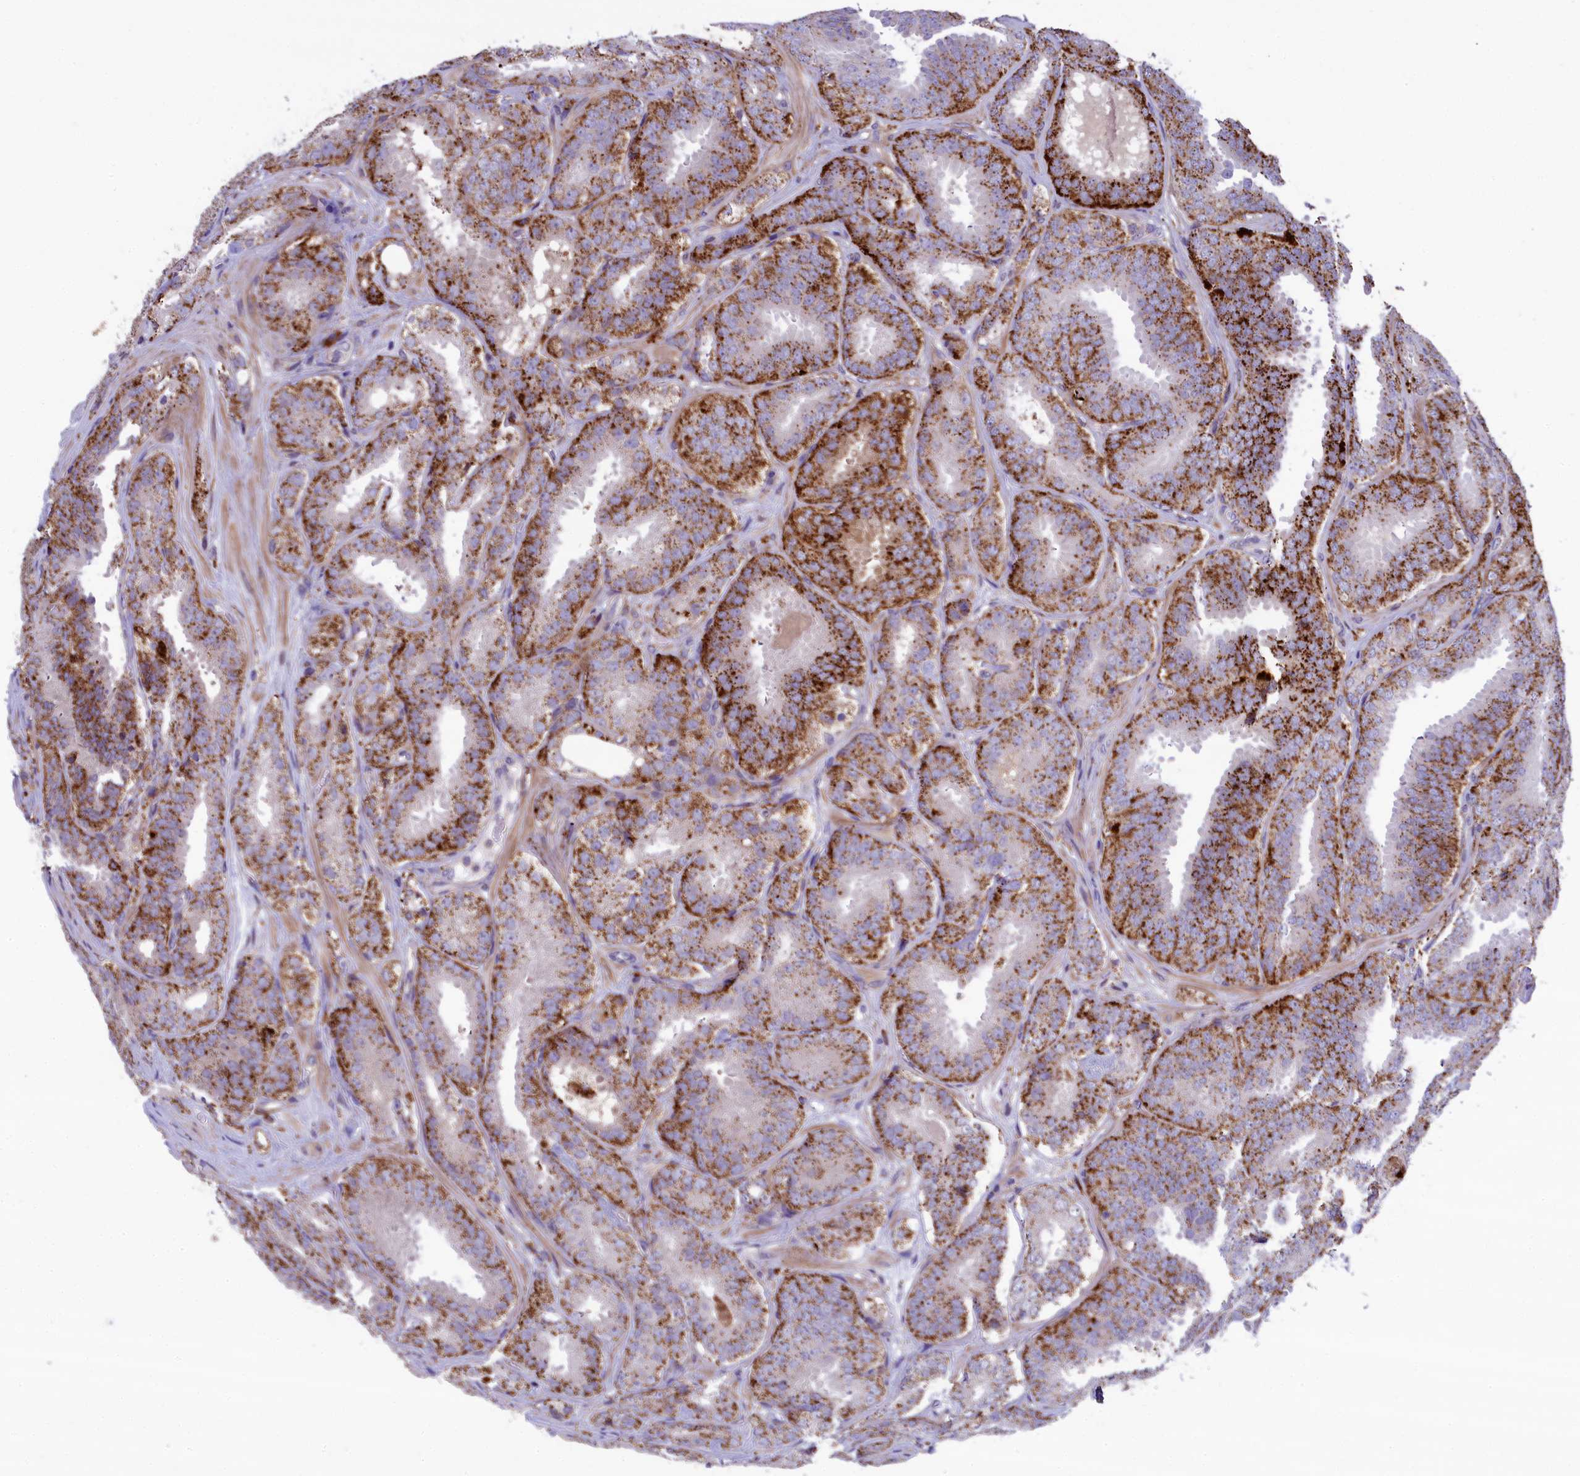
{"staining": {"intensity": "moderate", "quantity": ">75%", "location": "cytoplasmic/membranous"}, "tissue": "prostate cancer", "cell_type": "Tumor cells", "image_type": "cancer", "snomed": [{"axis": "morphology", "description": "Adenocarcinoma, High grade"}, {"axis": "topography", "description": "Prostate"}], "caption": "Immunohistochemical staining of prostate cancer reveals medium levels of moderate cytoplasmic/membranous staining in about >75% of tumor cells. (DAB (3,3'-diaminobenzidine) IHC with brightfield microscopy, high magnification).", "gene": "MAN2B1", "patient": {"sex": "male", "age": 63}}